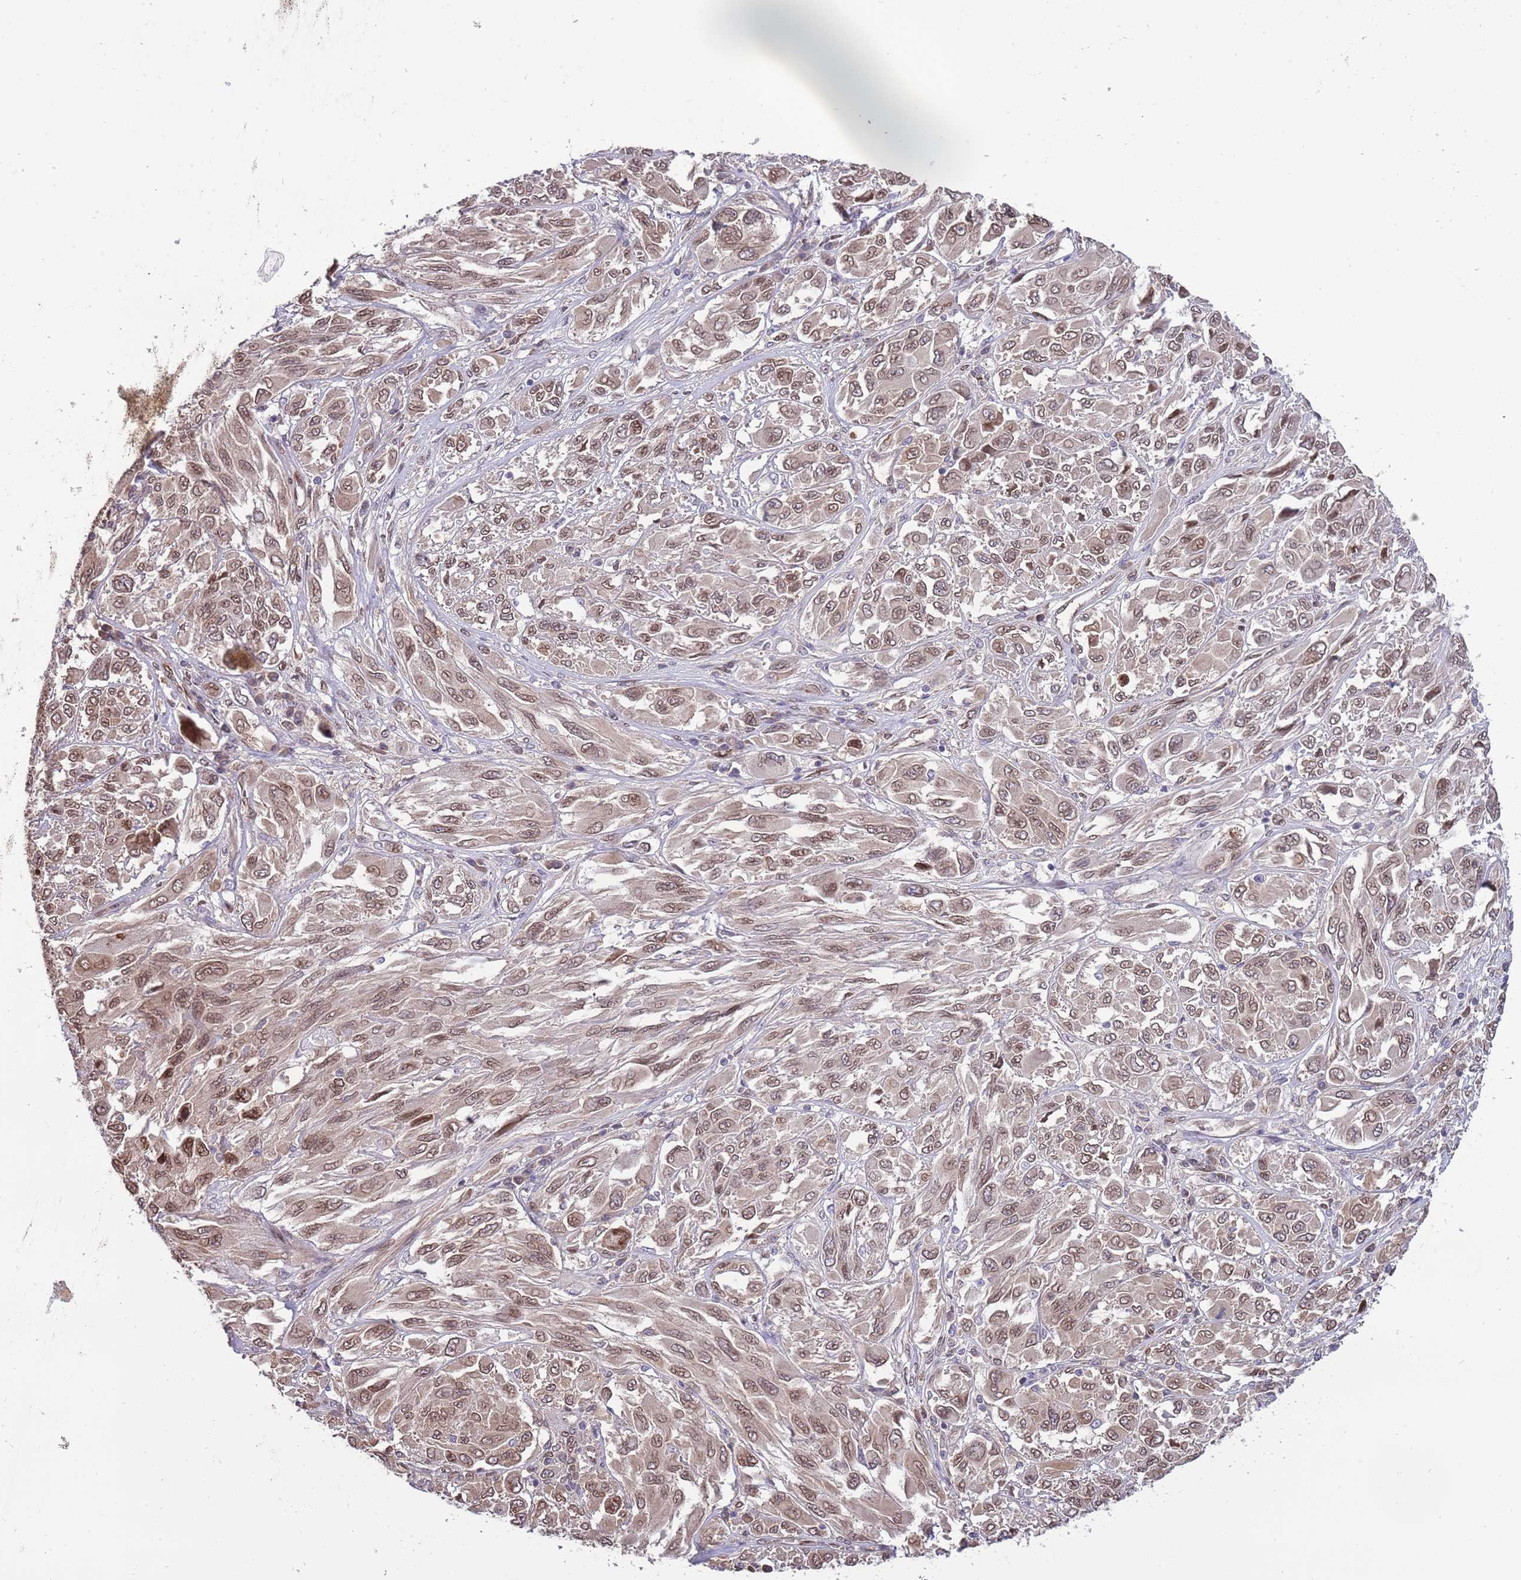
{"staining": {"intensity": "moderate", "quantity": ">75%", "location": "nuclear"}, "tissue": "melanoma", "cell_type": "Tumor cells", "image_type": "cancer", "snomed": [{"axis": "morphology", "description": "Malignant melanoma, NOS"}, {"axis": "topography", "description": "Skin"}], "caption": "Brown immunohistochemical staining in human melanoma exhibits moderate nuclear expression in about >75% of tumor cells. Using DAB (brown) and hematoxylin (blue) stains, captured at high magnification using brightfield microscopy.", "gene": "ZNF665", "patient": {"sex": "female", "age": 91}}